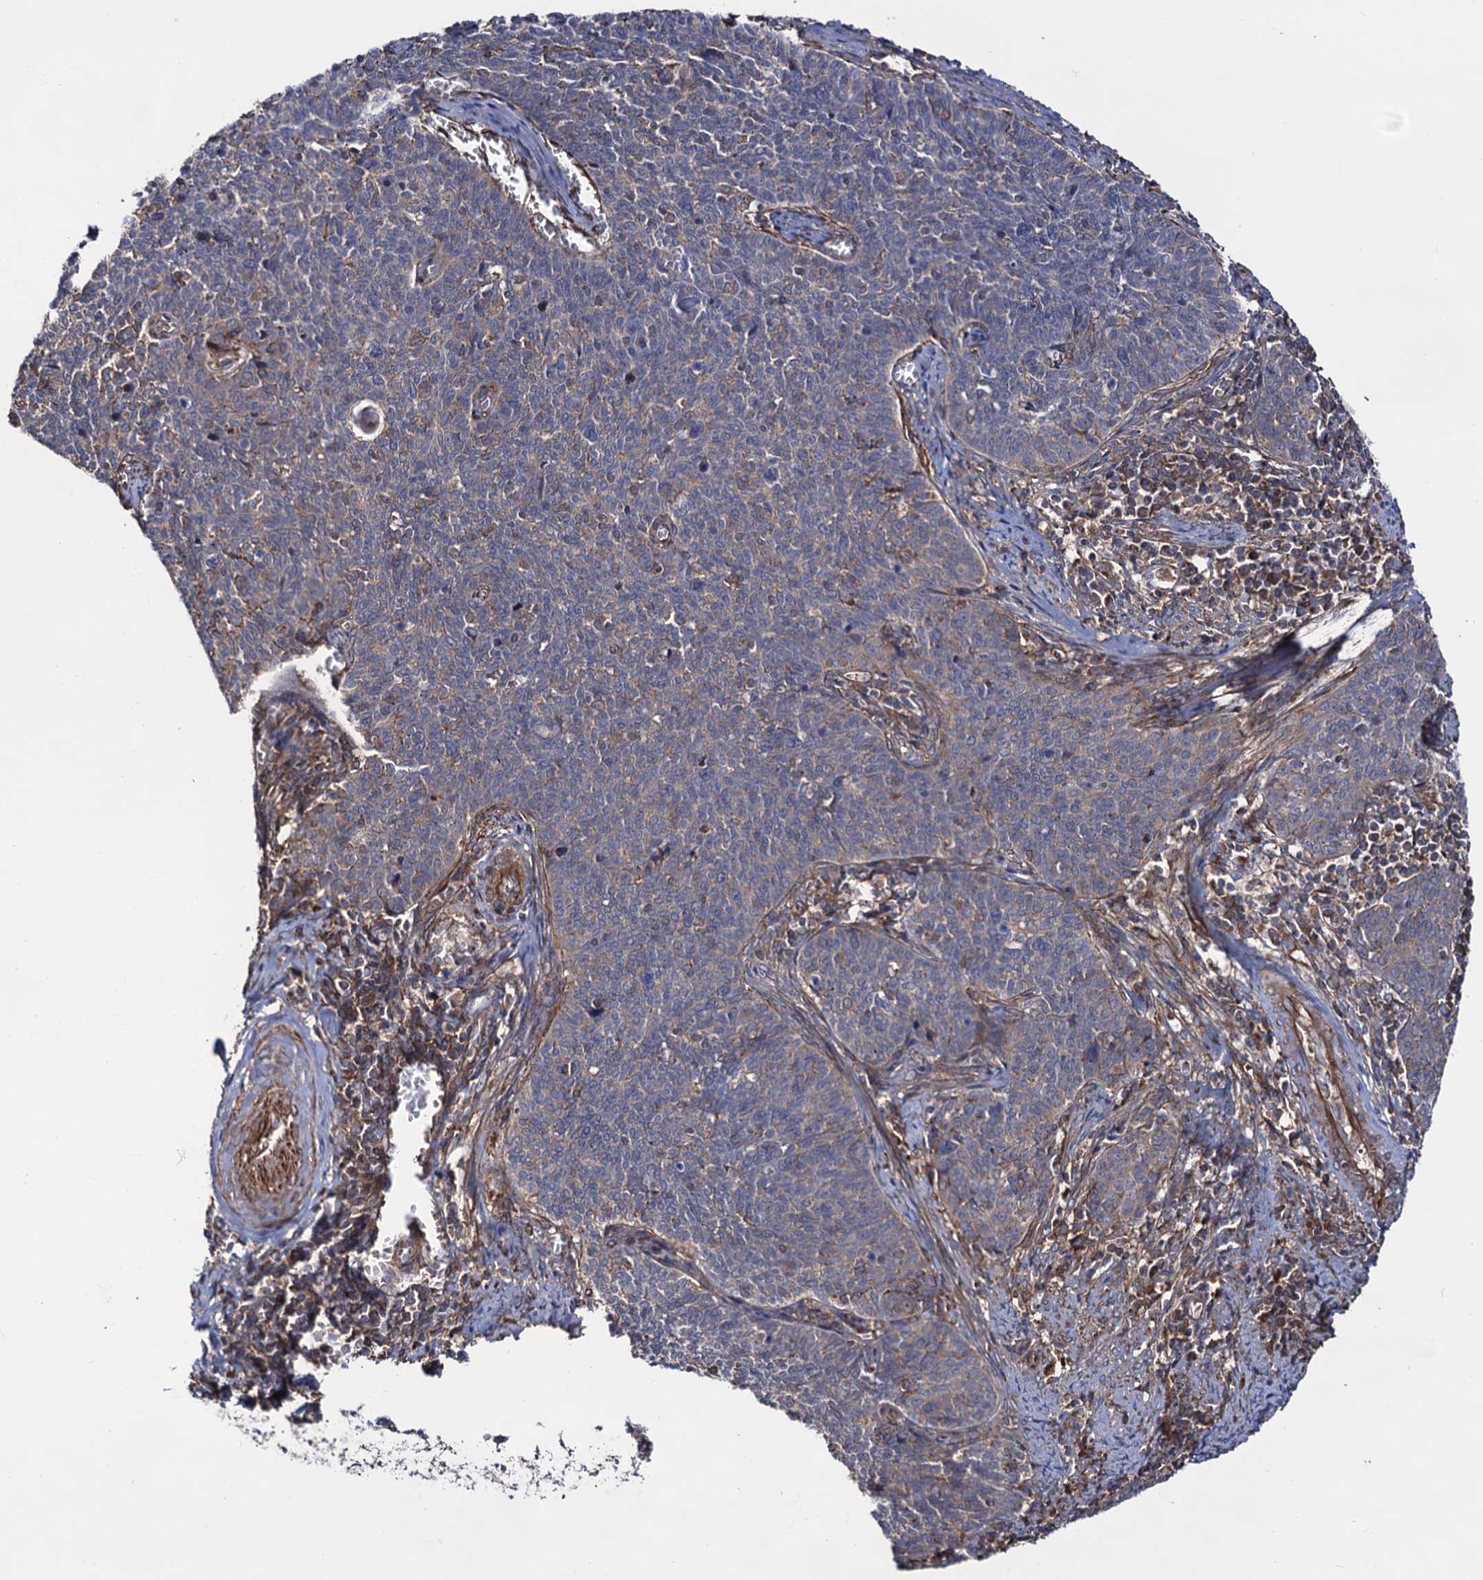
{"staining": {"intensity": "weak", "quantity": "<25%", "location": "cytoplasmic/membranous"}, "tissue": "cervical cancer", "cell_type": "Tumor cells", "image_type": "cancer", "snomed": [{"axis": "morphology", "description": "Squamous cell carcinoma, NOS"}, {"axis": "topography", "description": "Cervix"}], "caption": "Cervical cancer (squamous cell carcinoma) was stained to show a protein in brown. There is no significant staining in tumor cells.", "gene": "FERMT2", "patient": {"sex": "female", "age": 39}}